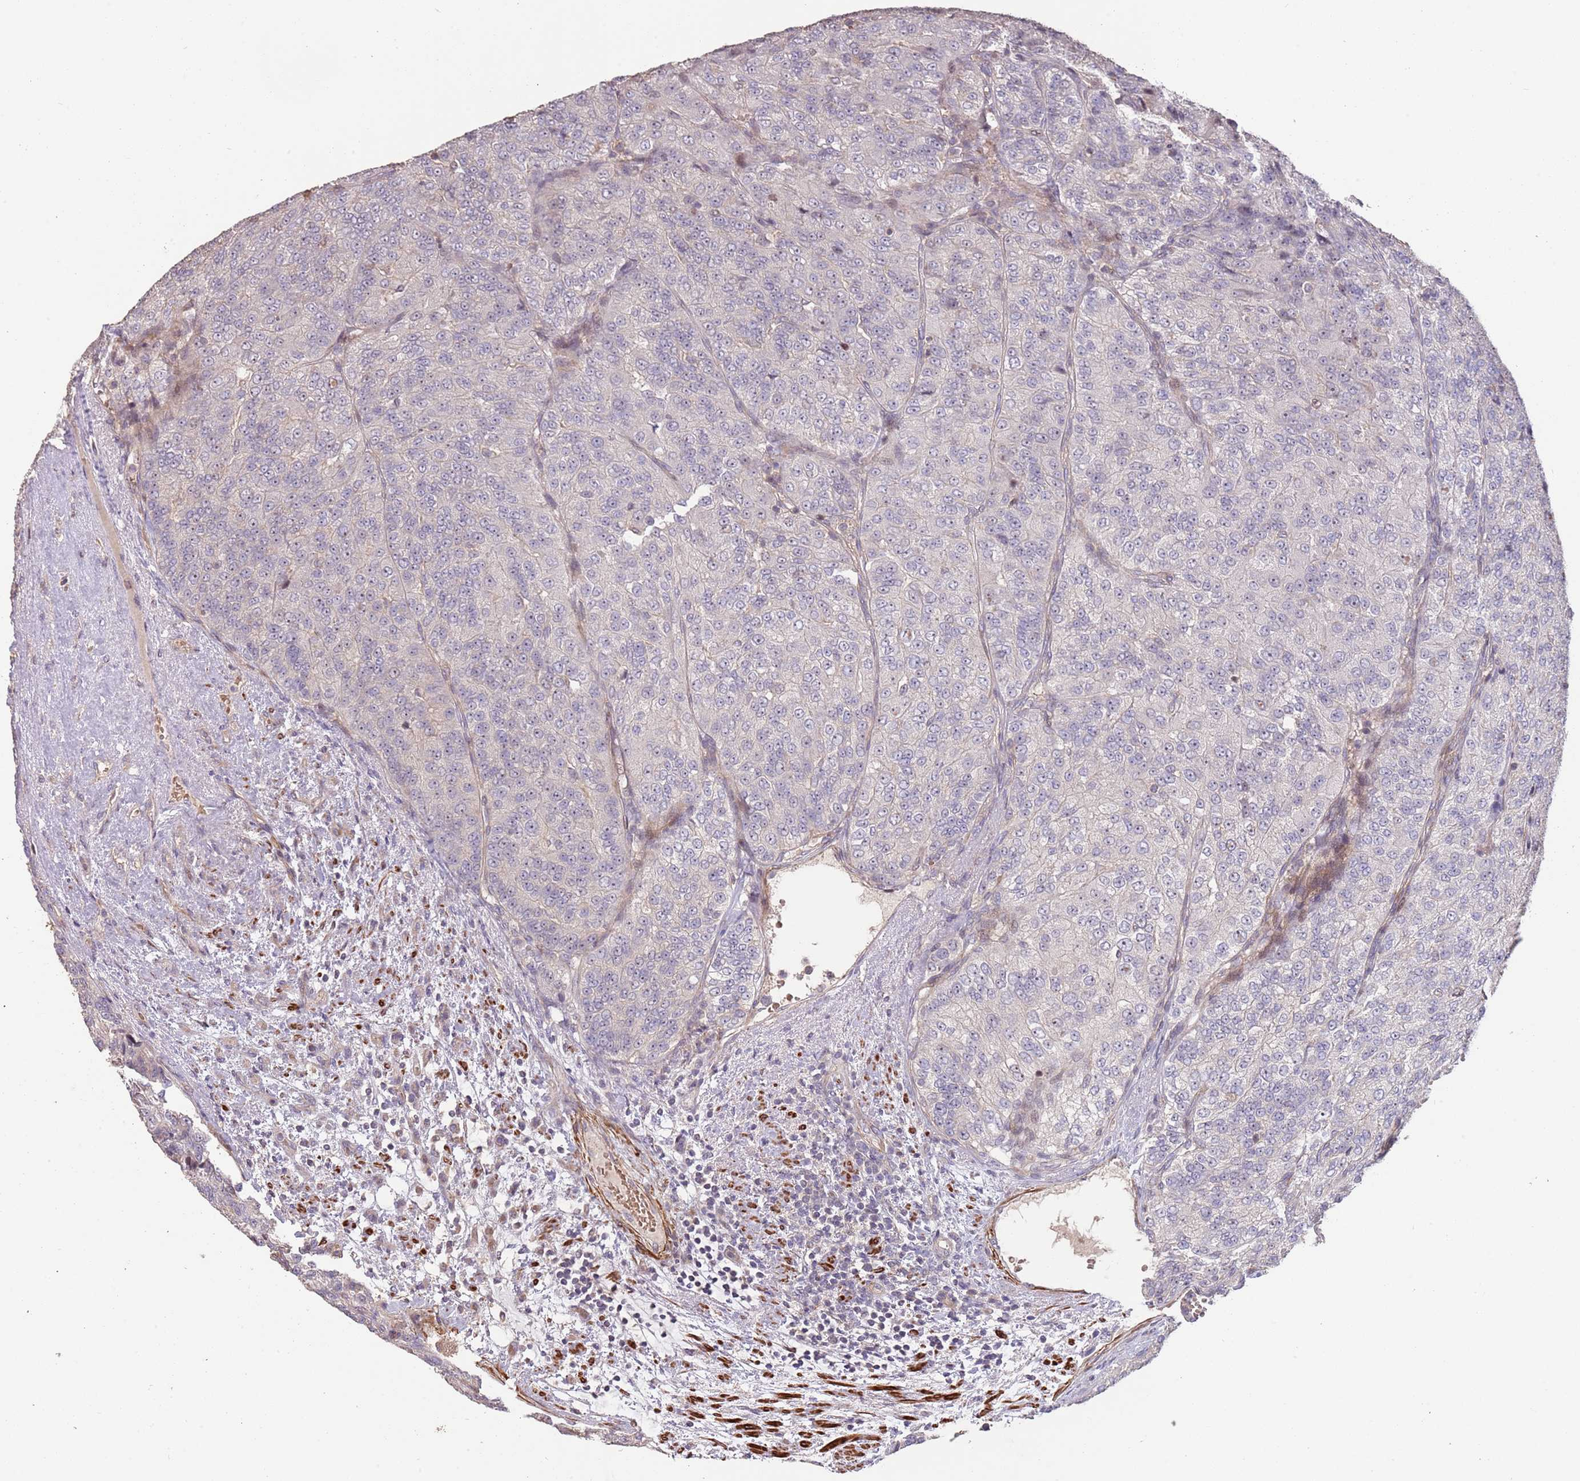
{"staining": {"intensity": "negative", "quantity": "none", "location": "none"}, "tissue": "renal cancer", "cell_type": "Tumor cells", "image_type": "cancer", "snomed": [{"axis": "morphology", "description": "Adenocarcinoma, NOS"}, {"axis": "topography", "description": "Kidney"}], "caption": "This is an immunohistochemistry image of human renal cancer (adenocarcinoma). There is no staining in tumor cells.", "gene": "ADTRP", "patient": {"sex": "female", "age": 63}}